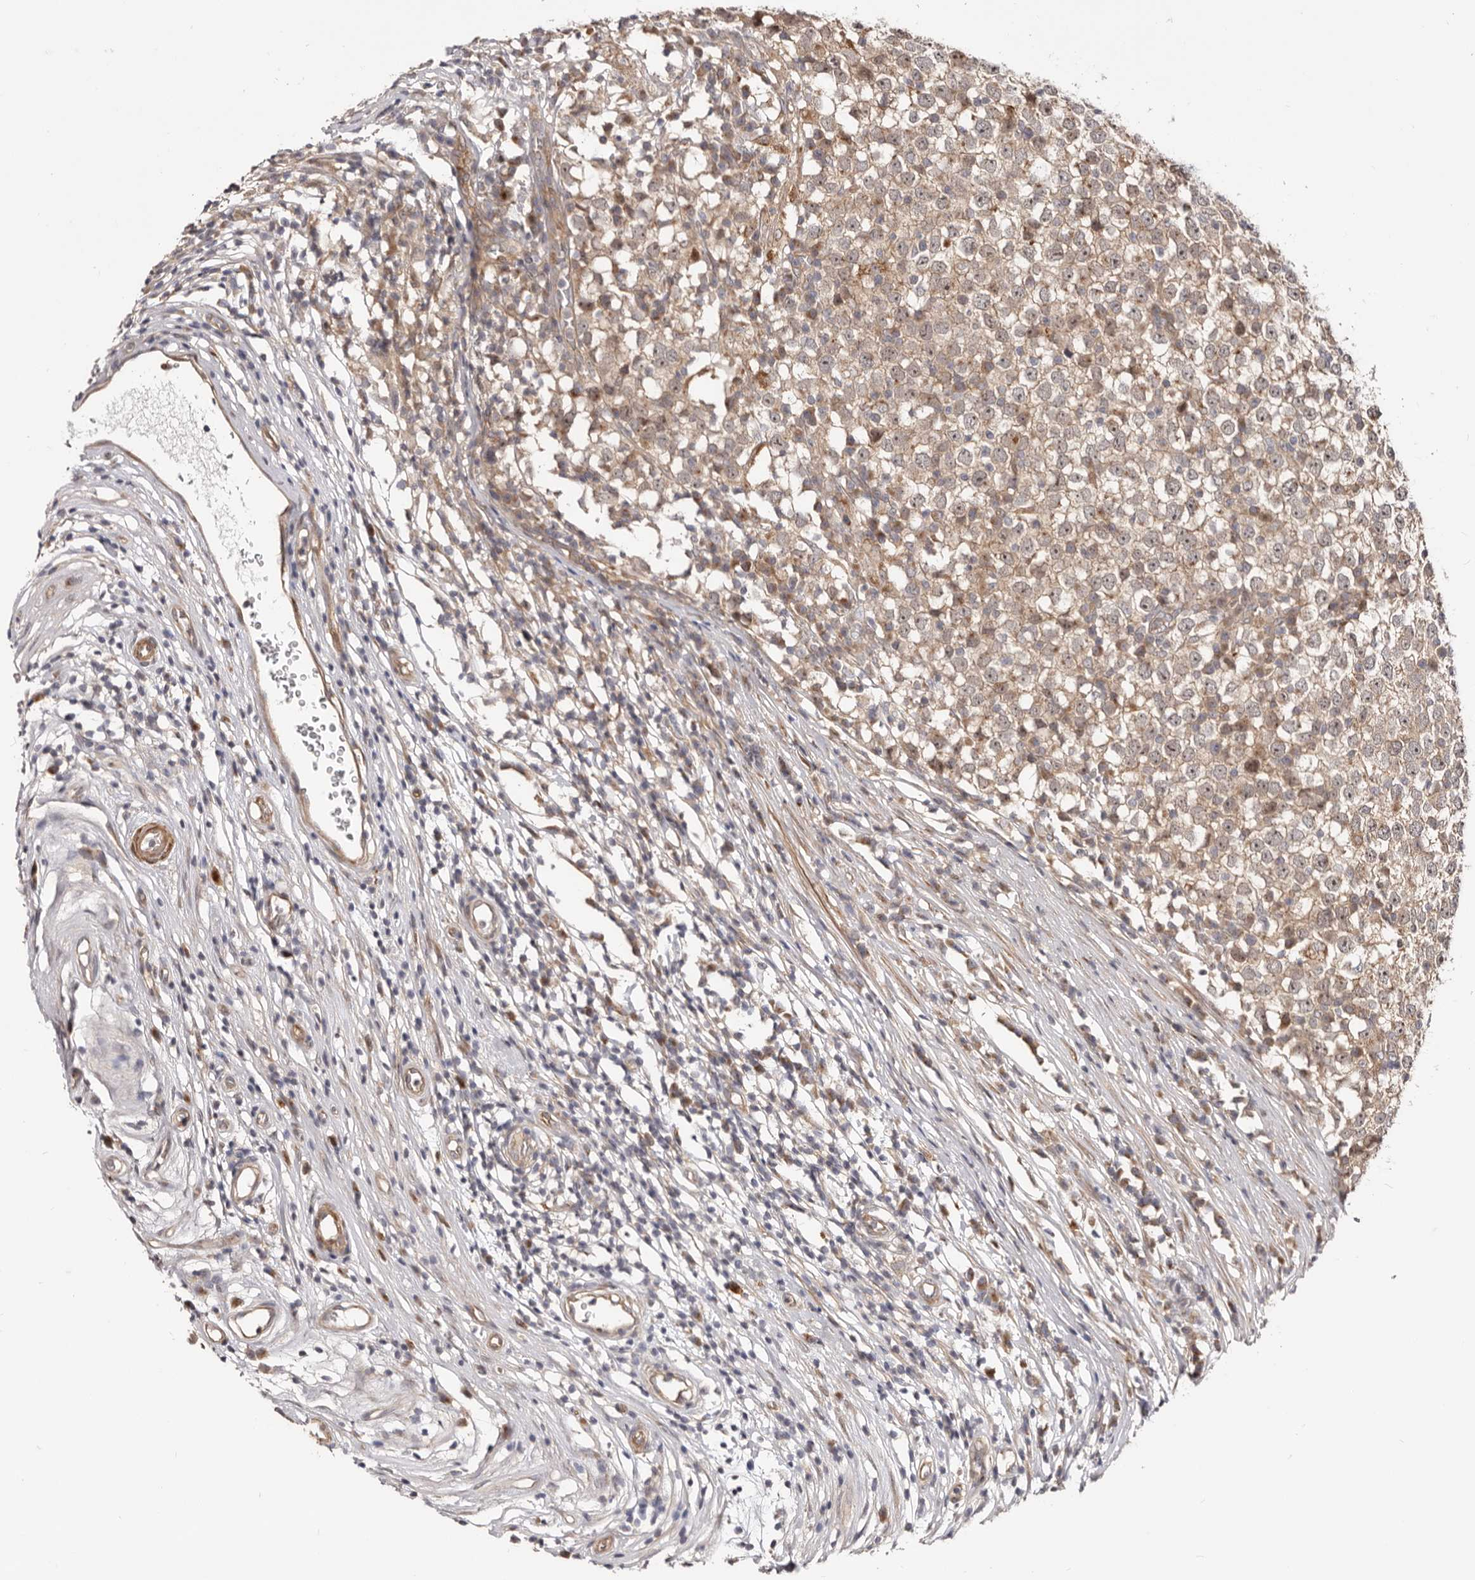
{"staining": {"intensity": "weak", "quantity": ">75%", "location": "cytoplasmic/membranous,nuclear"}, "tissue": "testis cancer", "cell_type": "Tumor cells", "image_type": "cancer", "snomed": [{"axis": "morphology", "description": "Seminoma, NOS"}, {"axis": "topography", "description": "Testis"}], "caption": "Immunohistochemistry micrograph of human testis cancer (seminoma) stained for a protein (brown), which exhibits low levels of weak cytoplasmic/membranous and nuclear staining in approximately >75% of tumor cells.", "gene": "GPATCH4", "patient": {"sex": "male", "age": 65}}